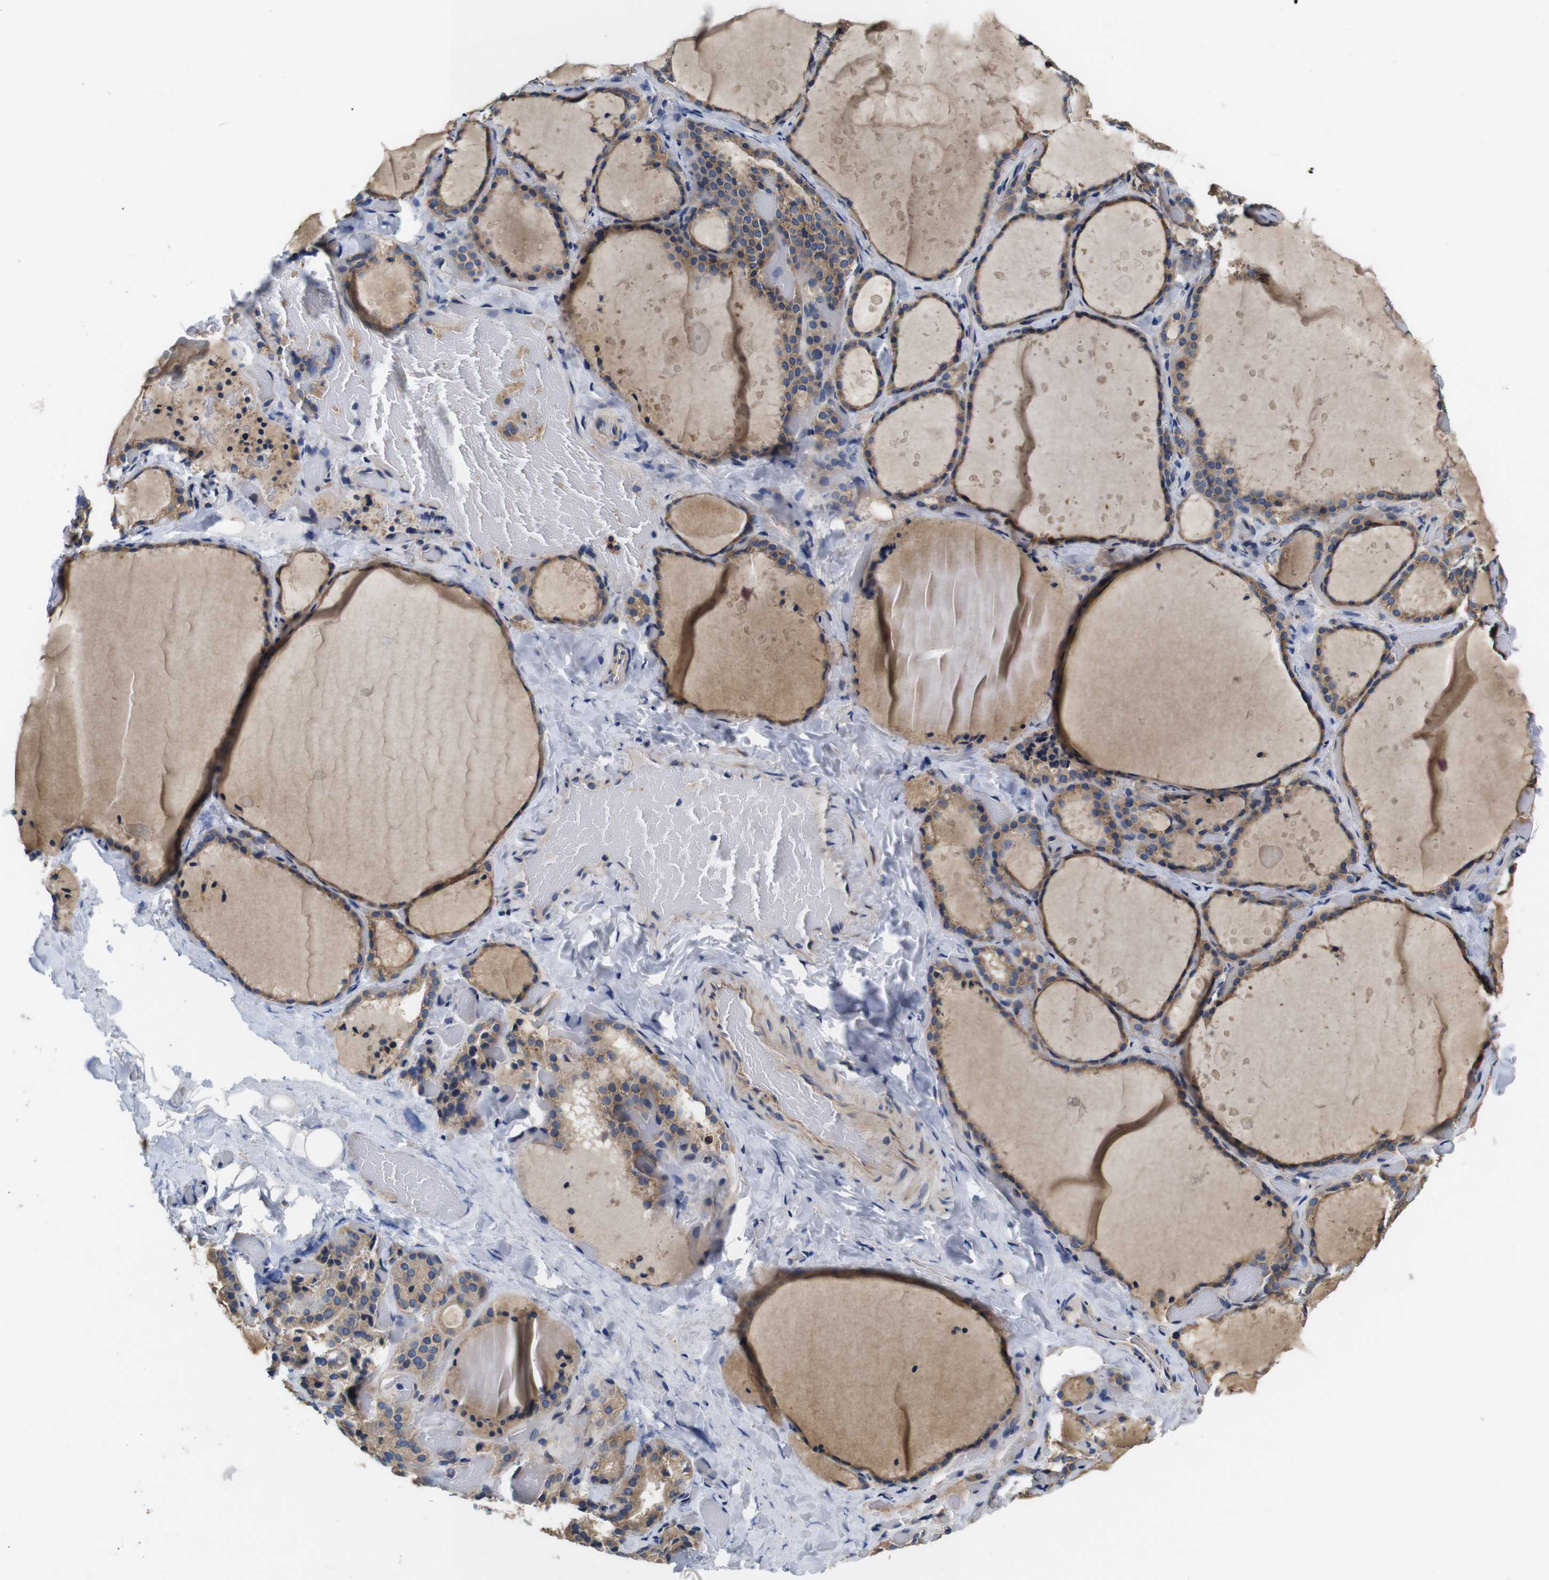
{"staining": {"intensity": "moderate", "quantity": ">75%", "location": "cytoplasmic/membranous"}, "tissue": "thyroid gland", "cell_type": "Glandular cells", "image_type": "normal", "snomed": [{"axis": "morphology", "description": "Normal tissue, NOS"}, {"axis": "topography", "description": "Thyroid gland"}], "caption": "Normal thyroid gland displays moderate cytoplasmic/membranous positivity in about >75% of glandular cells, visualized by immunohistochemistry.", "gene": "MARCHF7", "patient": {"sex": "female", "age": 44}}